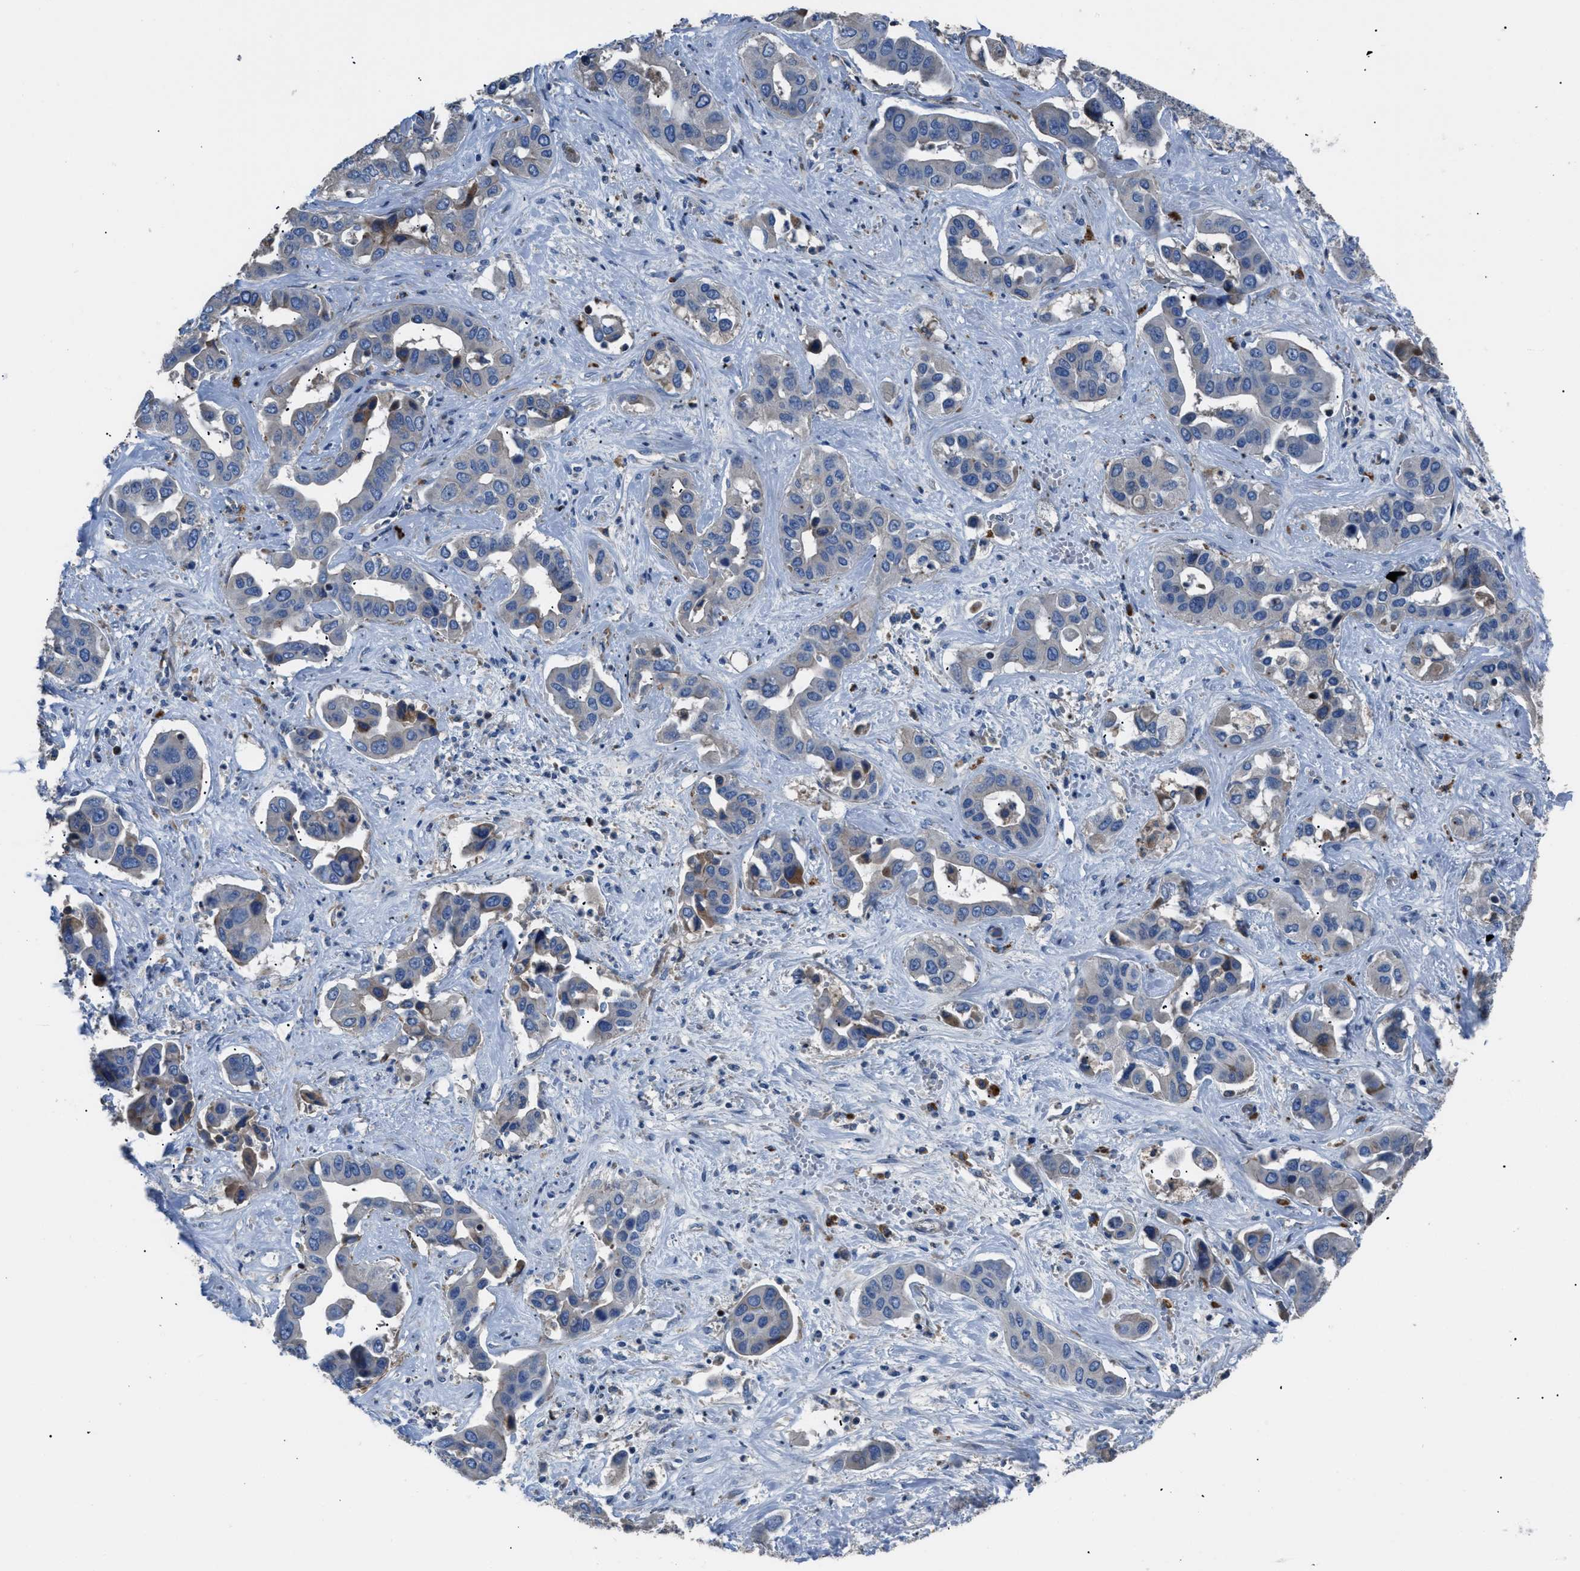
{"staining": {"intensity": "negative", "quantity": "none", "location": "none"}, "tissue": "liver cancer", "cell_type": "Tumor cells", "image_type": "cancer", "snomed": [{"axis": "morphology", "description": "Cholangiocarcinoma"}, {"axis": "topography", "description": "Liver"}], "caption": "Human cholangiocarcinoma (liver) stained for a protein using immunohistochemistry displays no staining in tumor cells.", "gene": "SGCZ", "patient": {"sex": "female", "age": 52}}